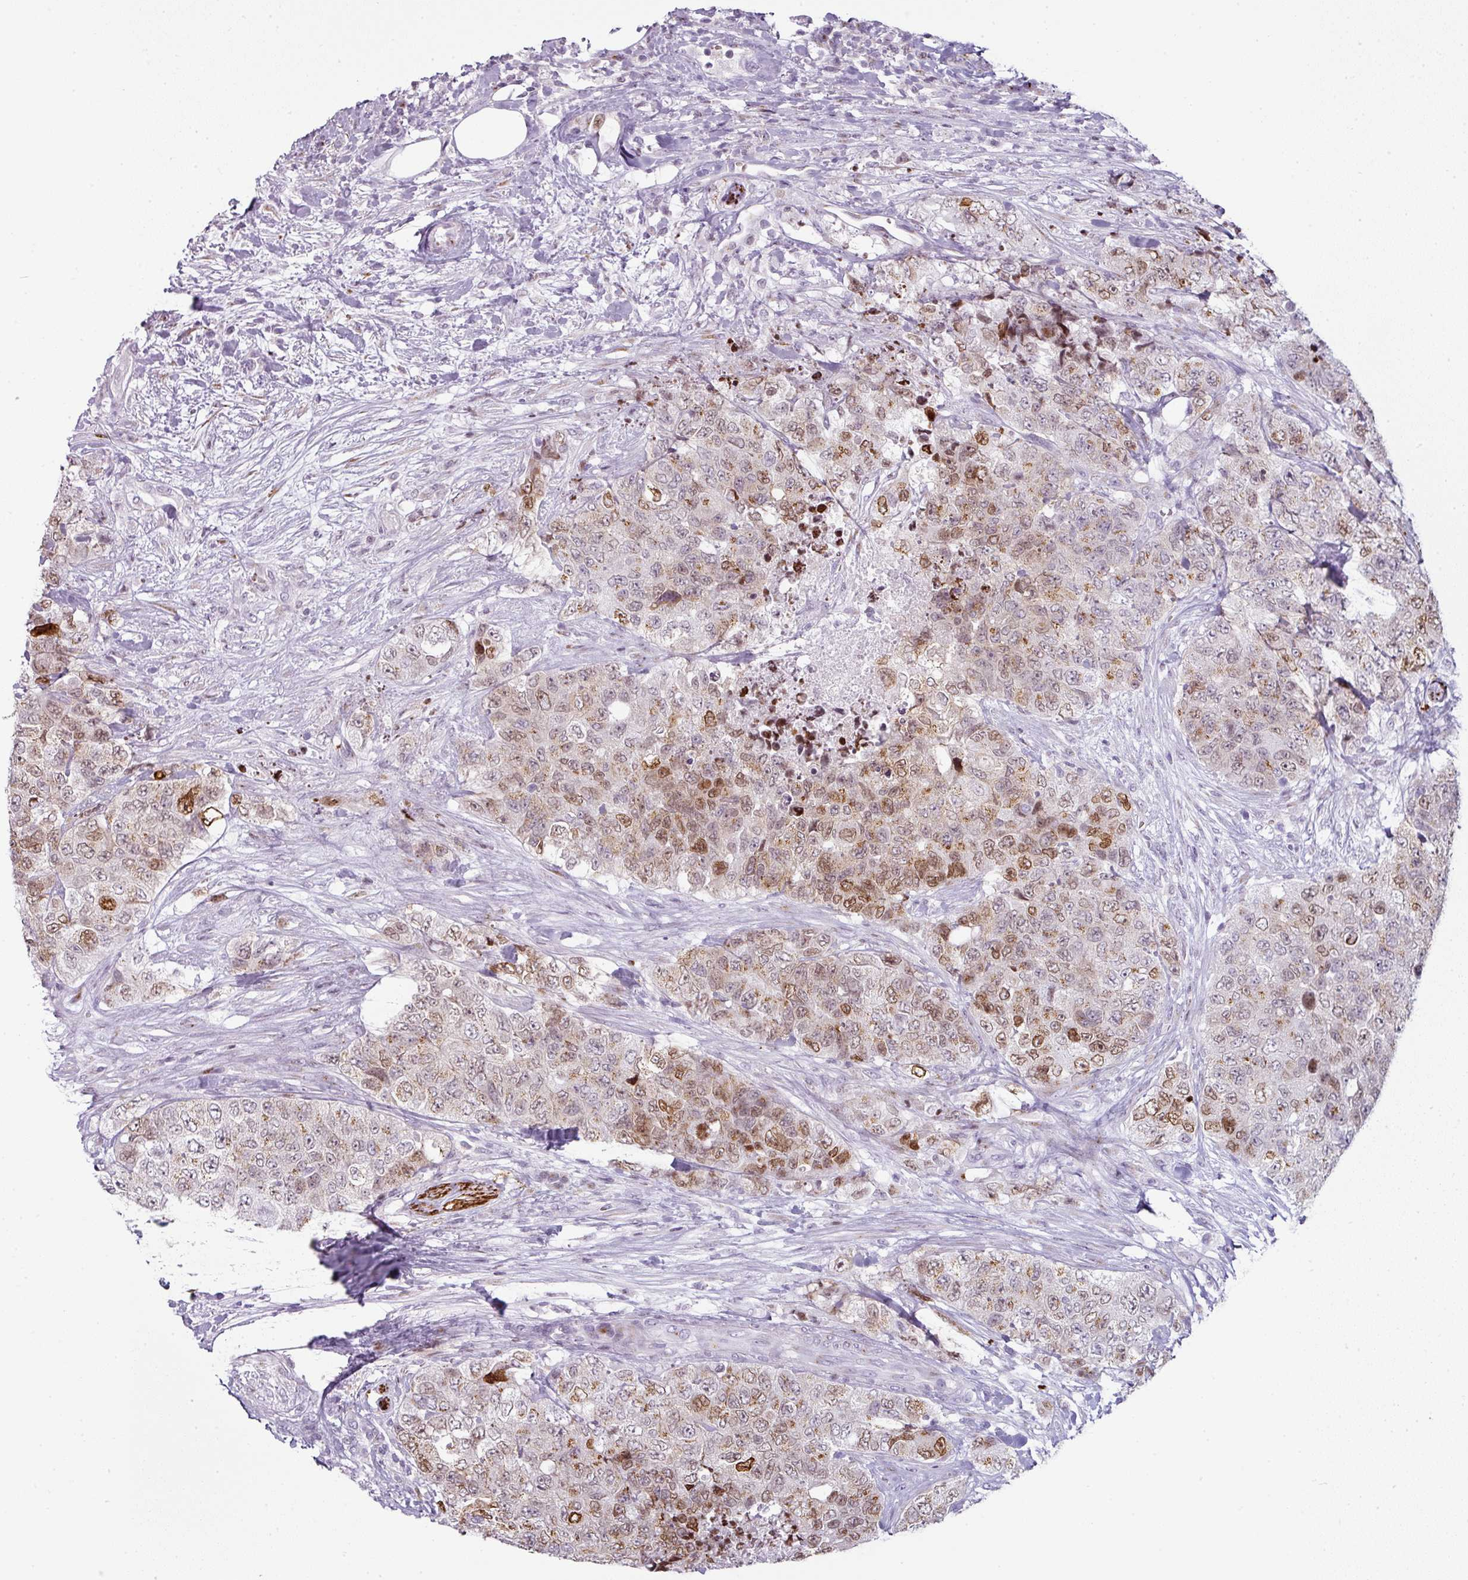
{"staining": {"intensity": "moderate", "quantity": "25%-75%", "location": "cytoplasmic/membranous,nuclear"}, "tissue": "urothelial cancer", "cell_type": "Tumor cells", "image_type": "cancer", "snomed": [{"axis": "morphology", "description": "Urothelial carcinoma, High grade"}, {"axis": "topography", "description": "Urinary bladder"}], "caption": "Human high-grade urothelial carcinoma stained with a protein marker shows moderate staining in tumor cells.", "gene": "SYT8", "patient": {"sex": "female", "age": 78}}